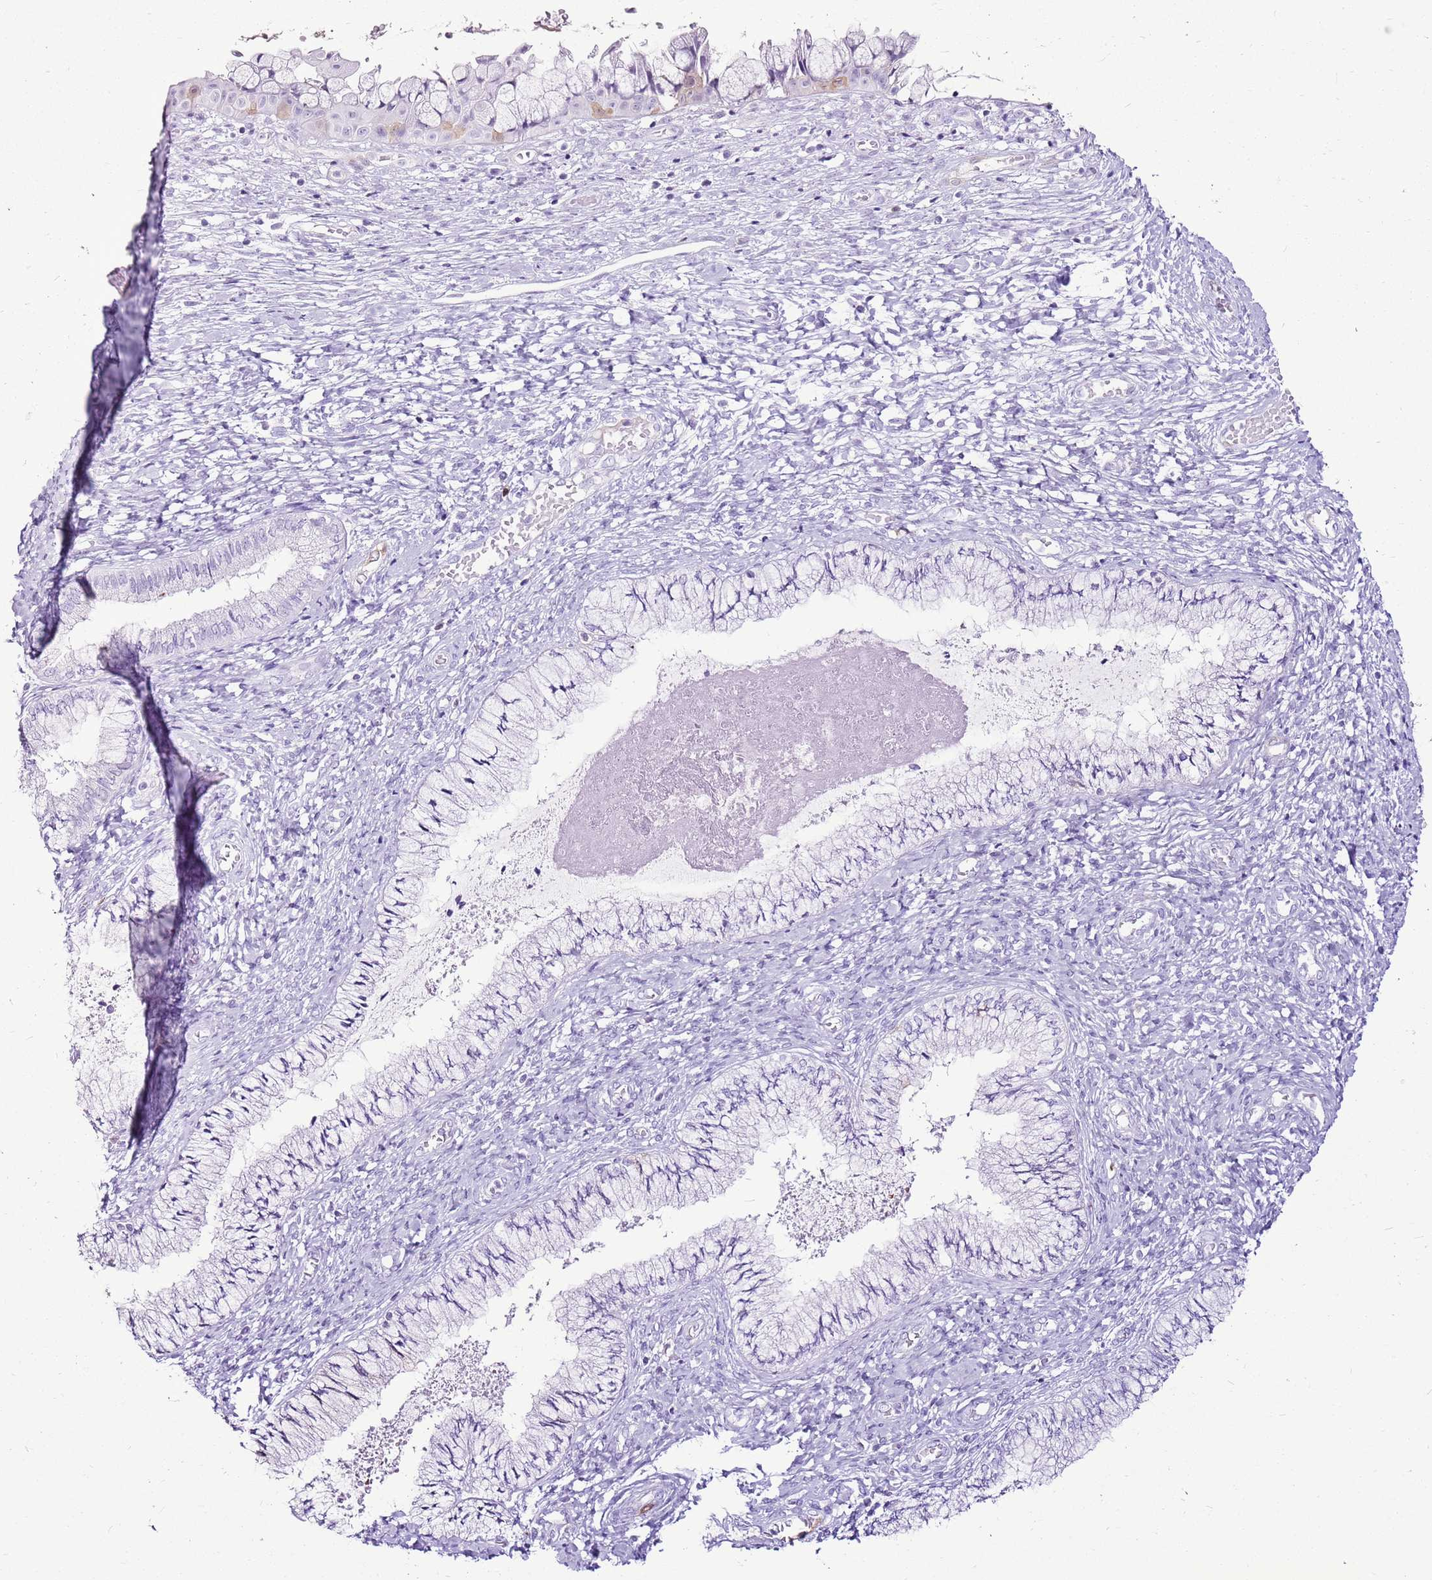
{"staining": {"intensity": "negative", "quantity": "none", "location": "none"}, "tissue": "cervix", "cell_type": "Glandular cells", "image_type": "normal", "snomed": [{"axis": "morphology", "description": "Normal tissue, NOS"}, {"axis": "topography", "description": "Cervix"}], "caption": "DAB immunohistochemical staining of normal cervix demonstrates no significant staining in glandular cells. (DAB immunohistochemistry visualized using brightfield microscopy, high magnification).", "gene": "SPC25", "patient": {"sex": "female", "age": 42}}